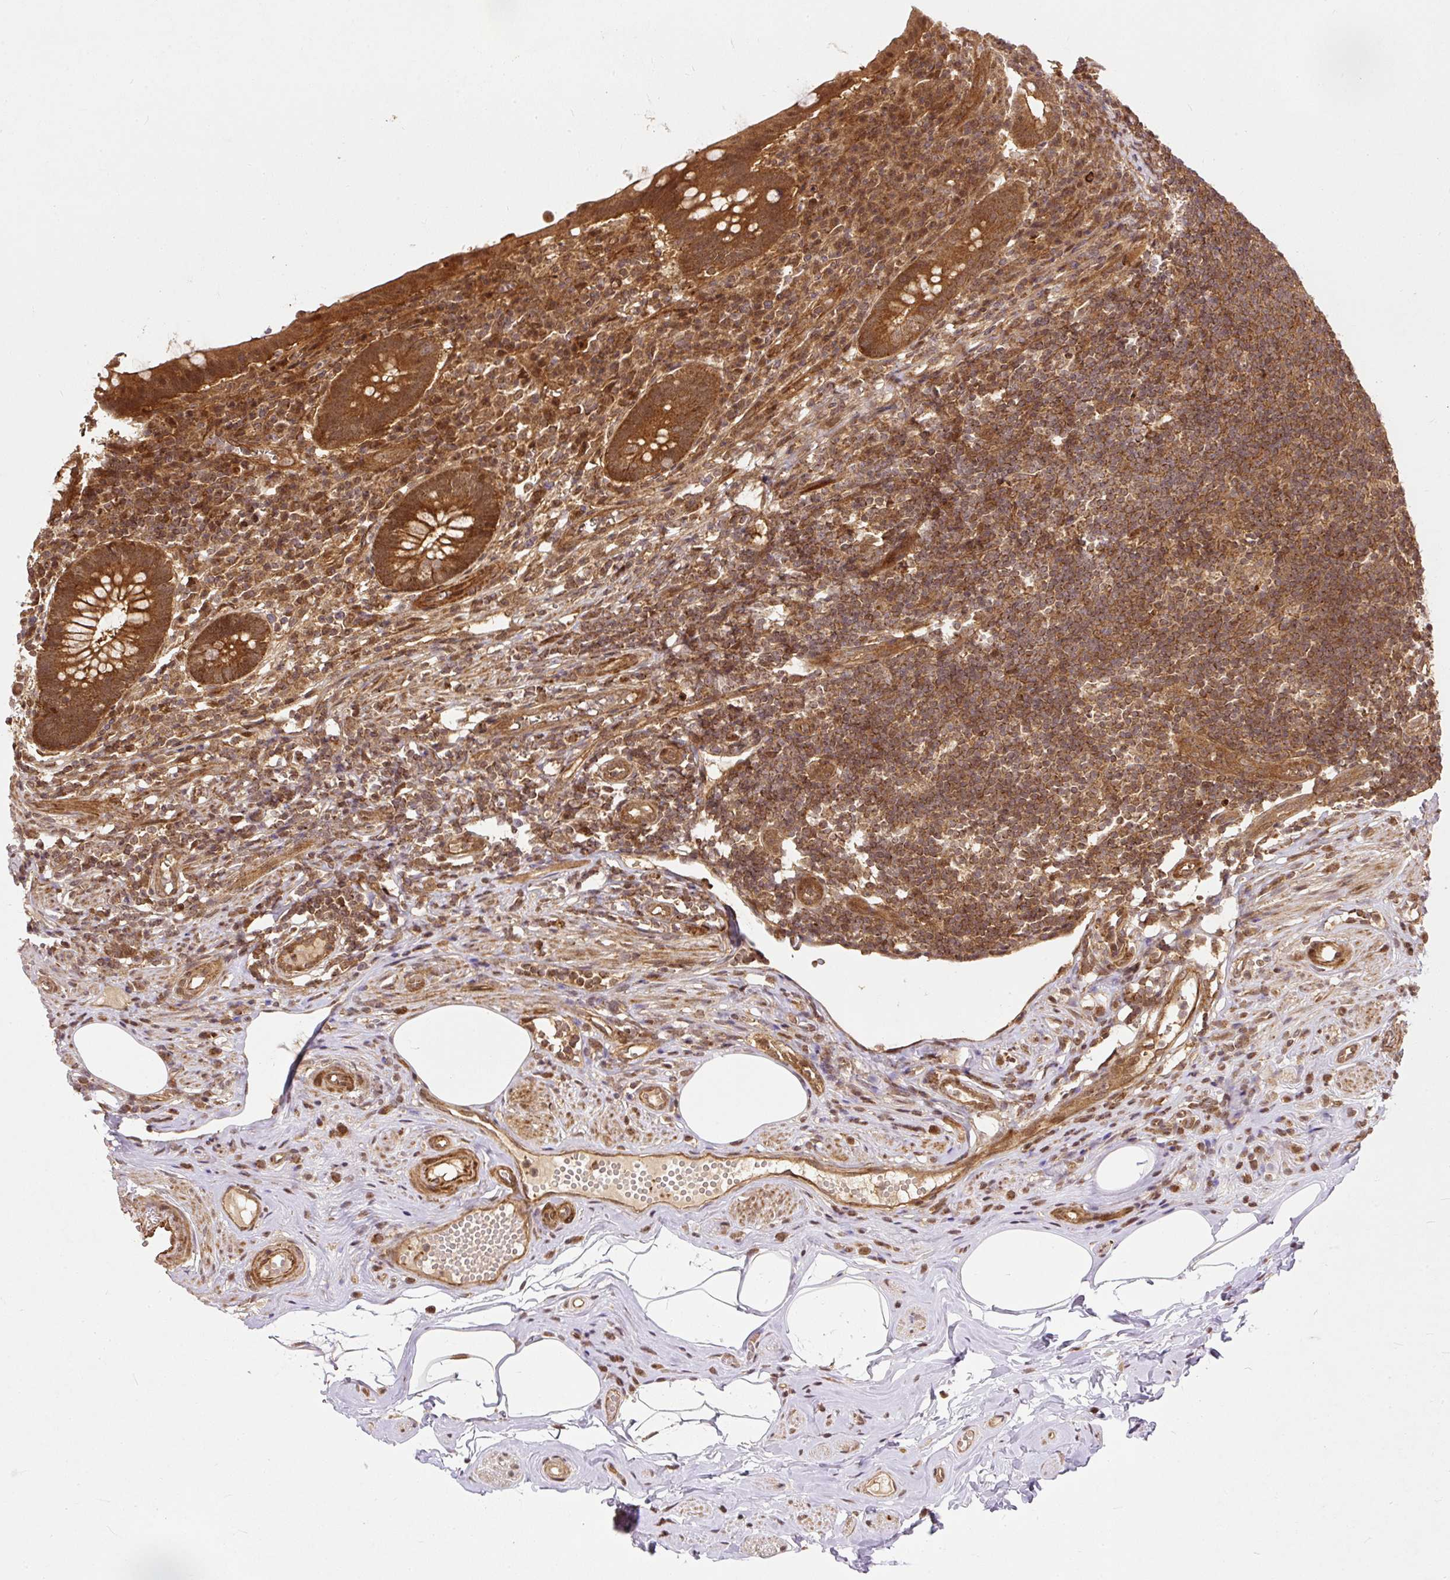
{"staining": {"intensity": "strong", "quantity": ">75%", "location": "cytoplasmic/membranous,nuclear"}, "tissue": "appendix", "cell_type": "Glandular cells", "image_type": "normal", "snomed": [{"axis": "morphology", "description": "Normal tissue, NOS"}, {"axis": "topography", "description": "Appendix"}], "caption": "DAB (3,3'-diaminobenzidine) immunohistochemical staining of normal appendix exhibits strong cytoplasmic/membranous,nuclear protein expression in about >75% of glandular cells.", "gene": "PSMD1", "patient": {"sex": "female", "age": 56}}